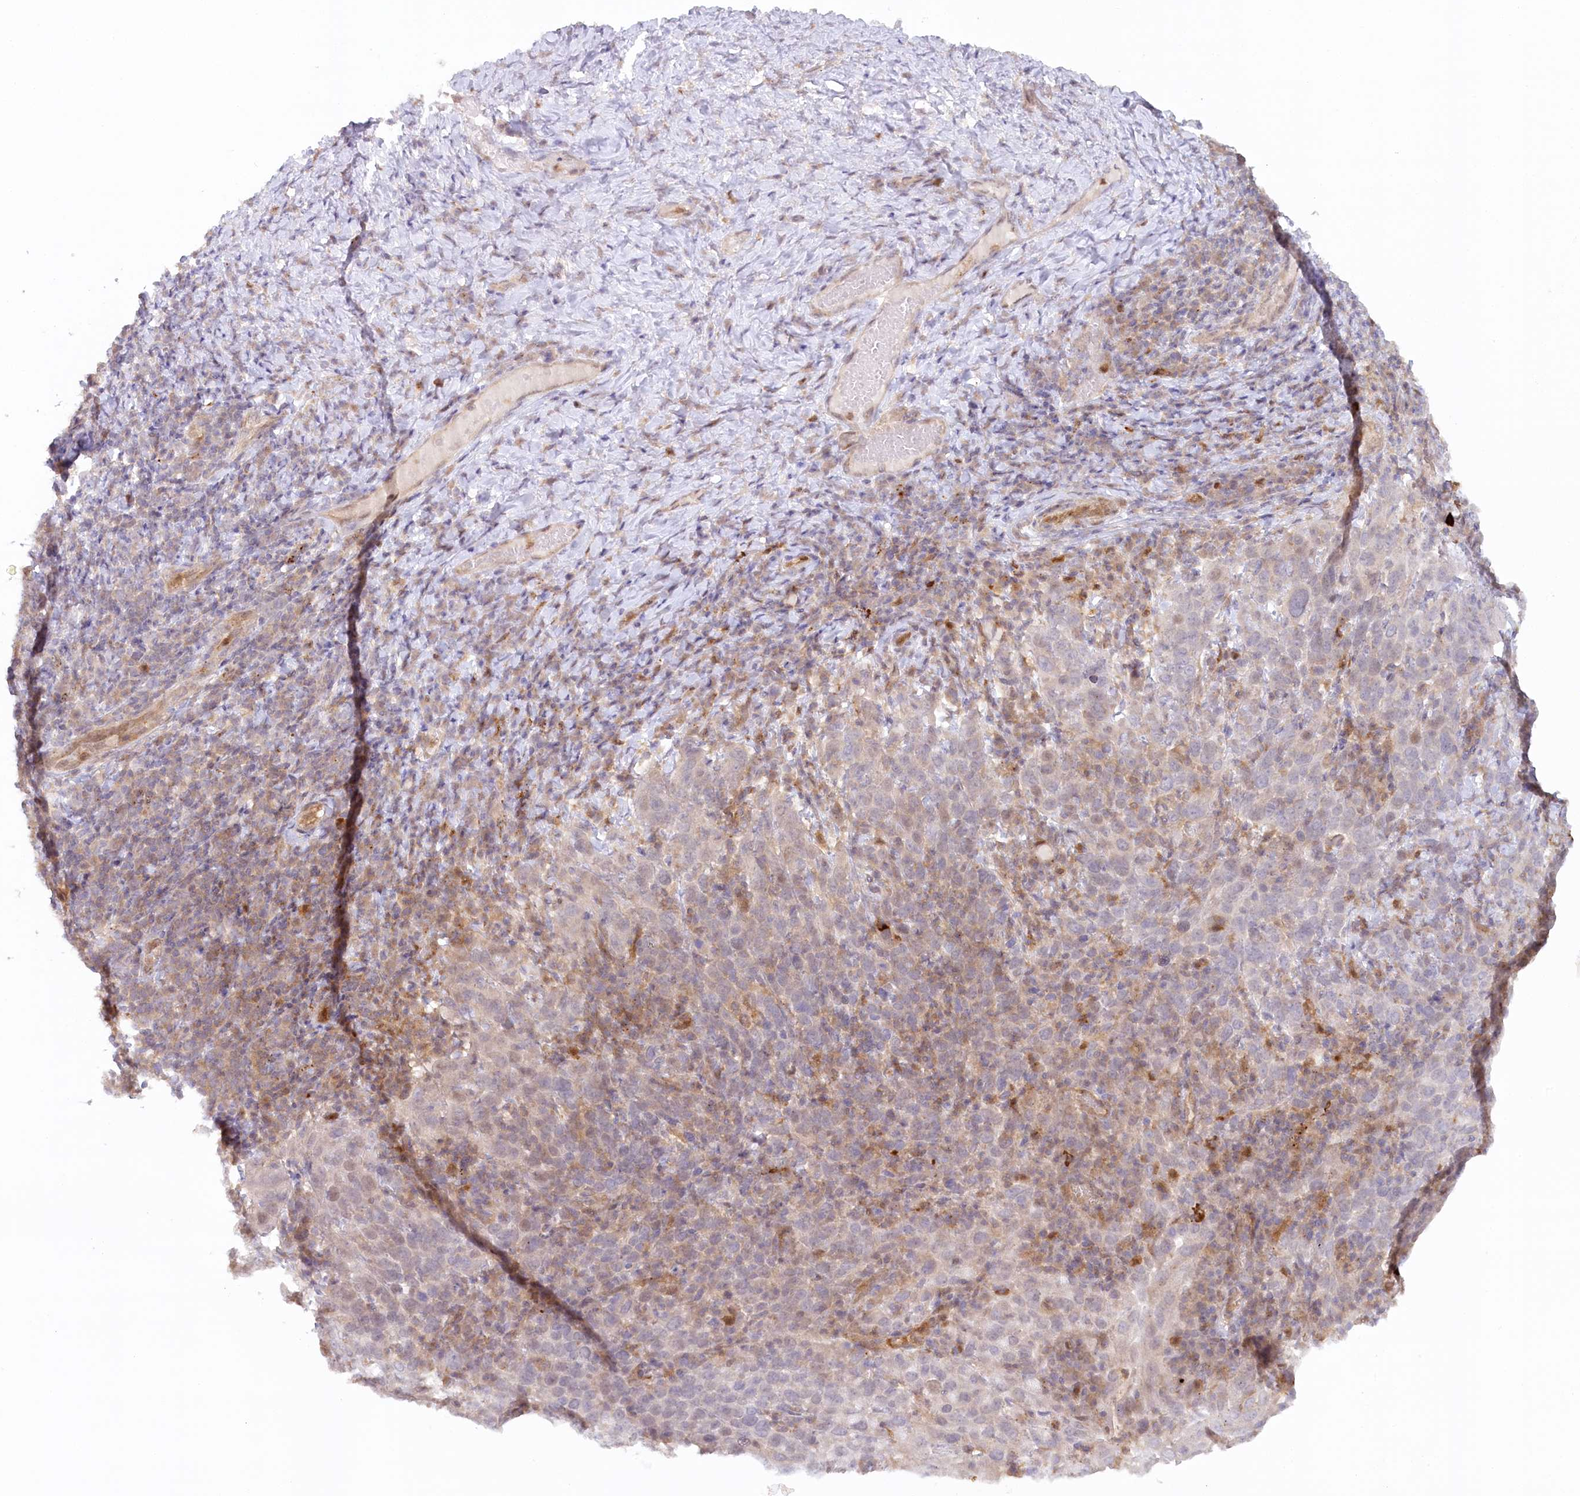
{"staining": {"intensity": "weak", "quantity": "25%-75%", "location": "cytoplasmic/membranous"}, "tissue": "cervical cancer", "cell_type": "Tumor cells", "image_type": "cancer", "snomed": [{"axis": "morphology", "description": "Squamous cell carcinoma, NOS"}, {"axis": "topography", "description": "Cervix"}], "caption": "High-magnification brightfield microscopy of cervical cancer (squamous cell carcinoma) stained with DAB (3,3'-diaminobenzidine) (brown) and counterstained with hematoxylin (blue). tumor cells exhibit weak cytoplasmic/membranous expression is present in about25%-75% of cells.", "gene": "GBE1", "patient": {"sex": "female", "age": 46}}